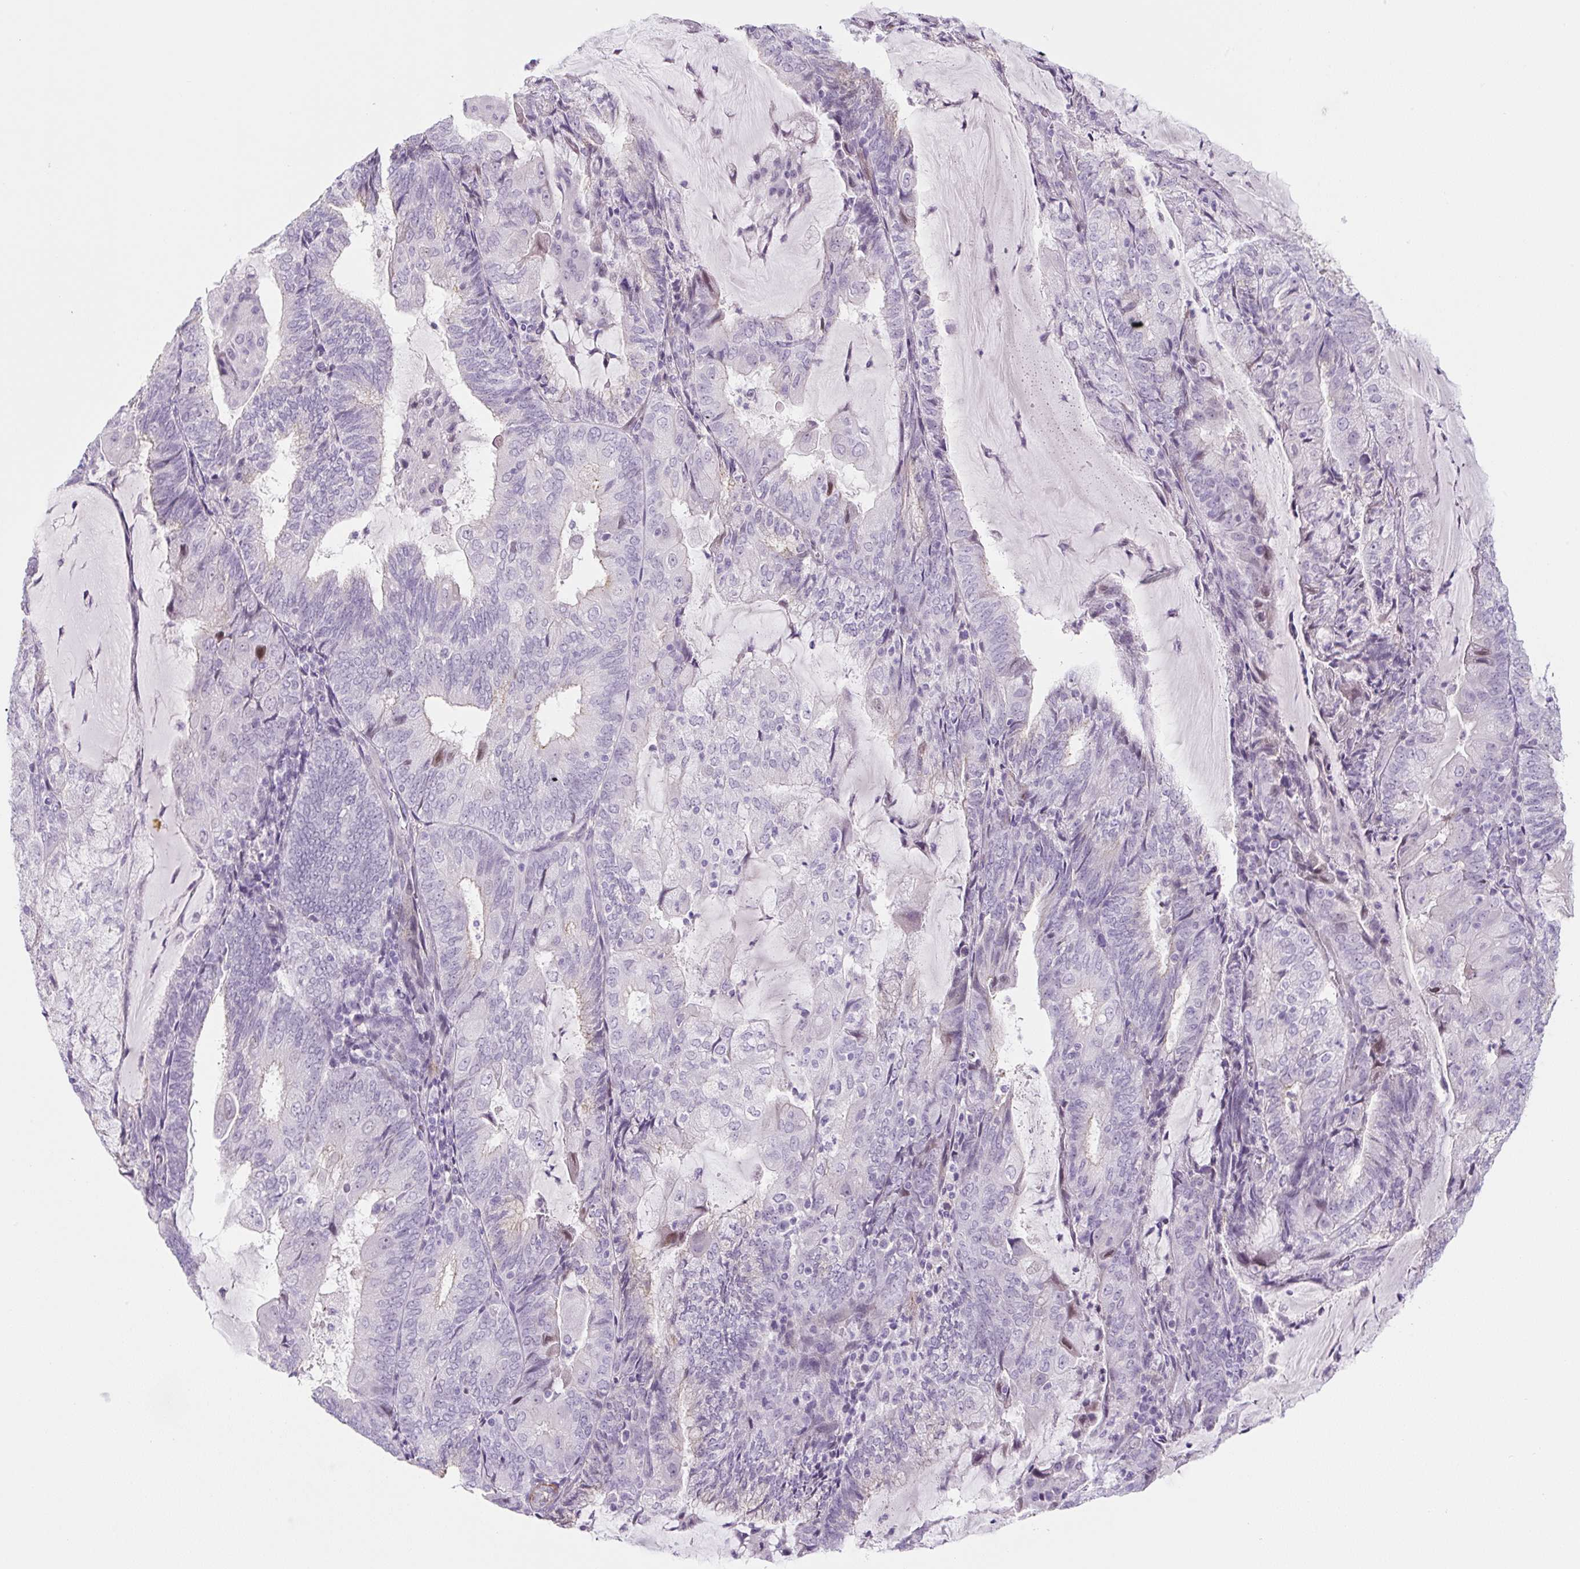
{"staining": {"intensity": "negative", "quantity": "none", "location": "none"}, "tissue": "endometrial cancer", "cell_type": "Tumor cells", "image_type": "cancer", "snomed": [{"axis": "morphology", "description": "Adenocarcinoma, NOS"}, {"axis": "topography", "description": "Endometrium"}], "caption": "Photomicrograph shows no significant protein positivity in tumor cells of adenocarcinoma (endometrial). (DAB (3,3'-diaminobenzidine) immunohistochemistry (IHC) with hematoxylin counter stain).", "gene": "PRM1", "patient": {"sex": "female", "age": 81}}